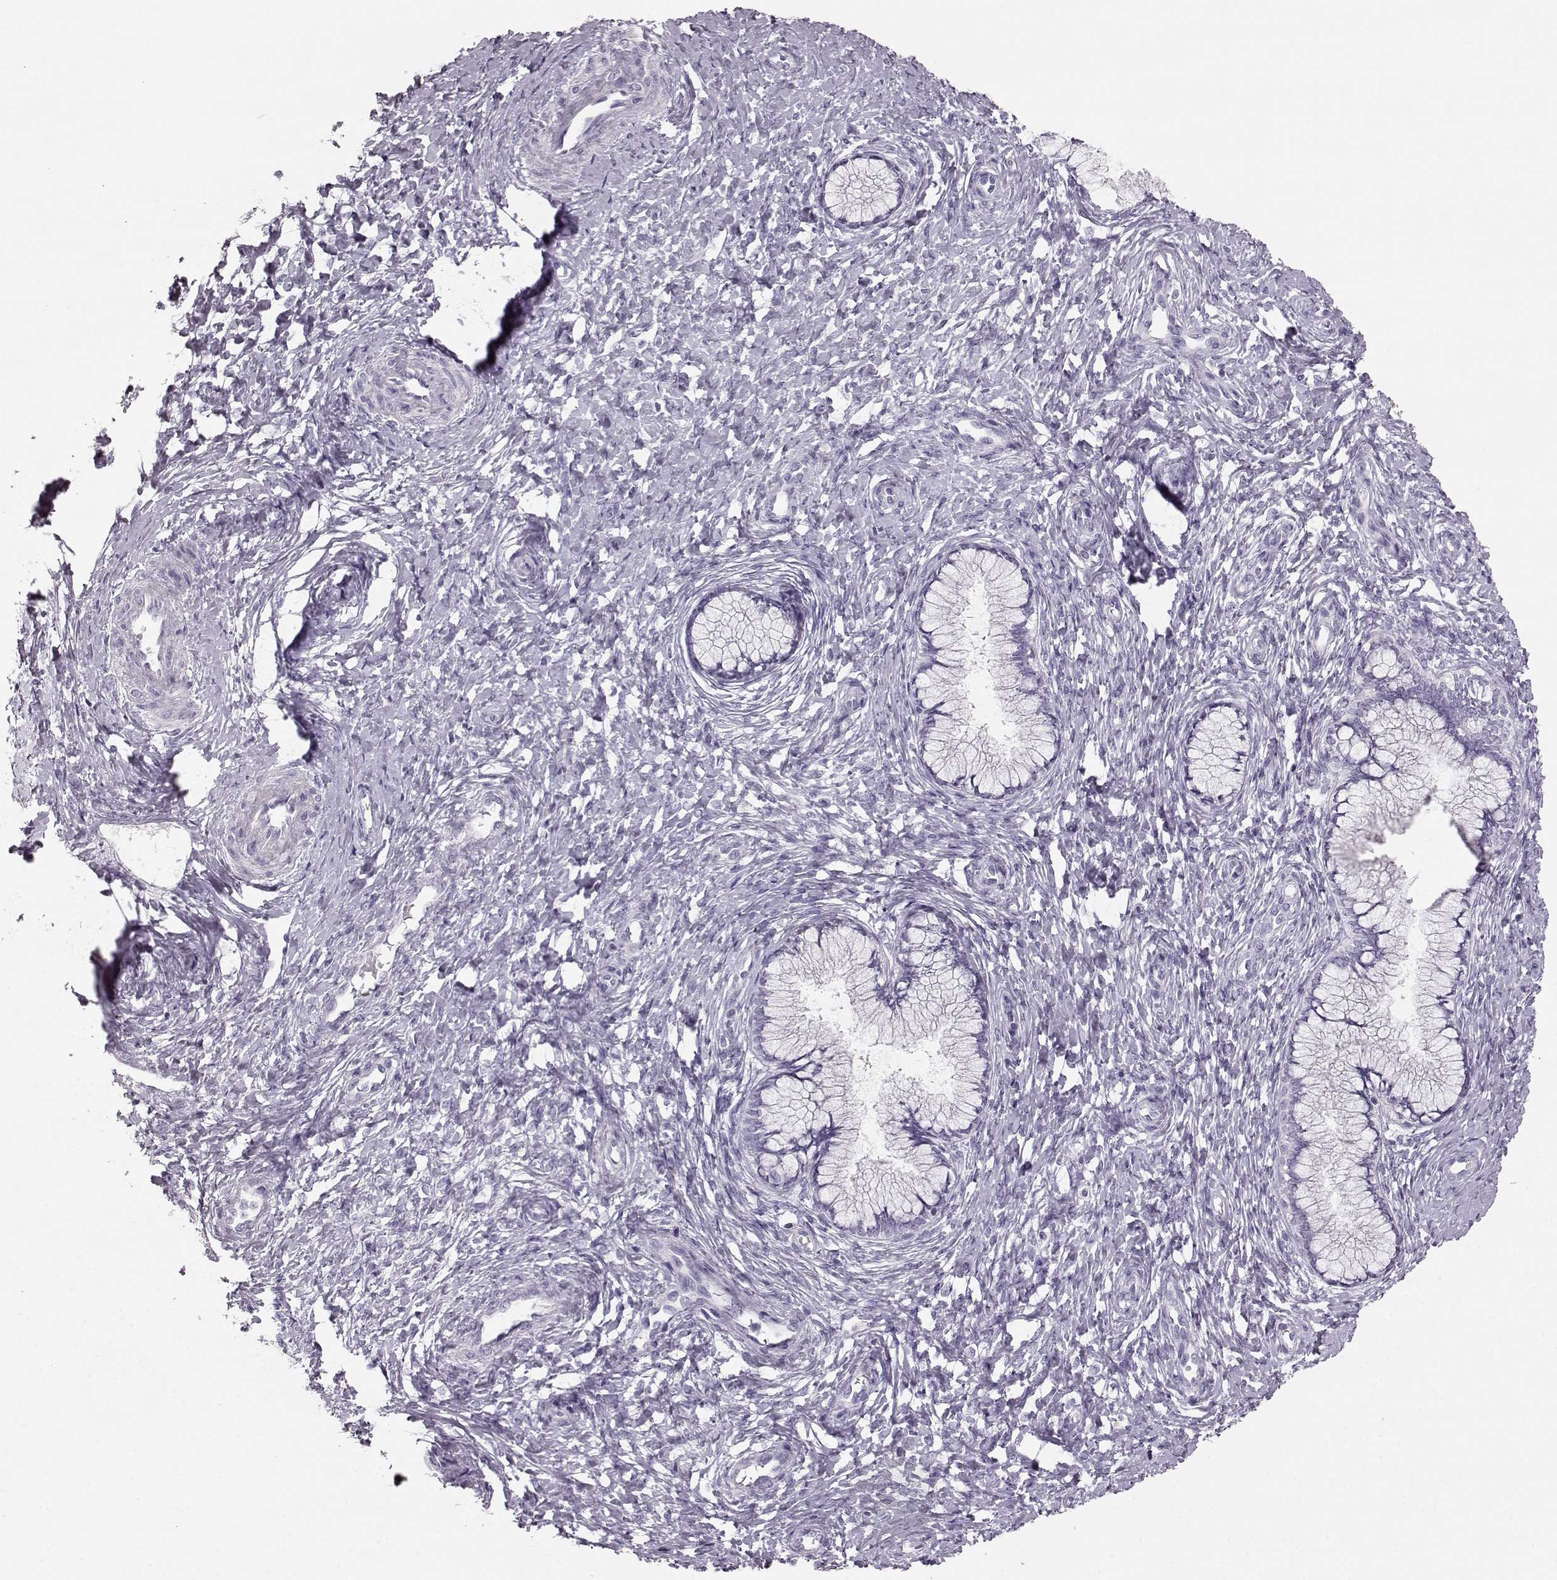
{"staining": {"intensity": "negative", "quantity": "none", "location": "none"}, "tissue": "cervix", "cell_type": "Glandular cells", "image_type": "normal", "snomed": [{"axis": "morphology", "description": "Normal tissue, NOS"}, {"axis": "topography", "description": "Cervix"}], "caption": "DAB (3,3'-diaminobenzidine) immunohistochemical staining of benign cervix displays no significant expression in glandular cells.", "gene": "BFSP2", "patient": {"sex": "female", "age": 37}}